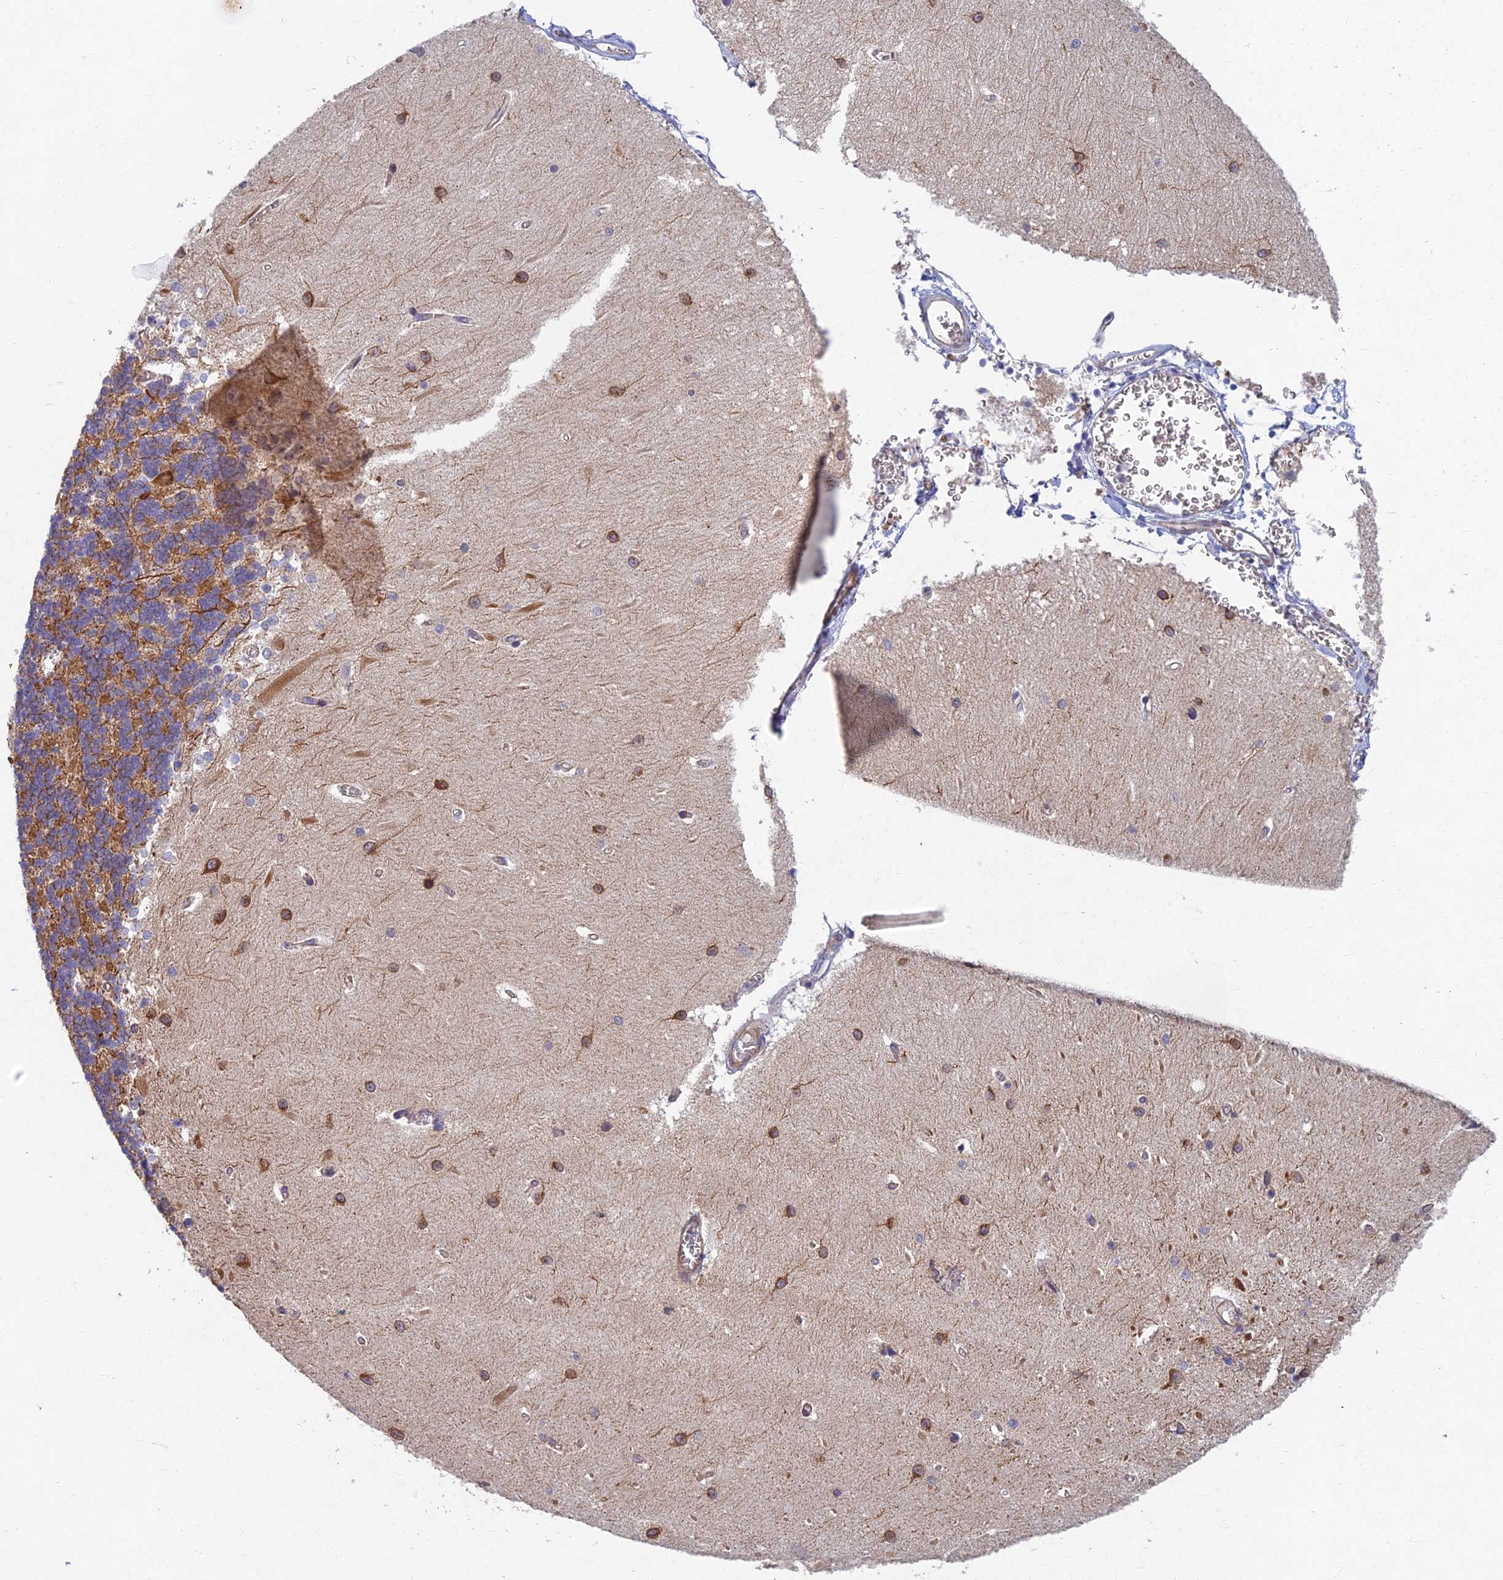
{"staining": {"intensity": "moderate", "quantity": "25%-75%", "location": "cytoplasmic/membranous"}, "tissue": "cerebellum", "cell_type": "Cells in granular layer", "image_type": "normal", "snomed": [{"axis": "morphology", "description": "Normal tissue, NOS"}, {"axis": "topography", "description": "Cerebellum"}], "caption": "Moderate cytoplasmic/membranous positivity is identified in approximately 25%-75% of cells in granular layer in normal cerebellum. The staining was performed using DAB to visualize the protein expression in brown, while the nuclei were stained in blue with hematoxylin (Magnification: 20x).", "gene": "RHBDL2", "patient": {"sex": "male", "age": 37}}